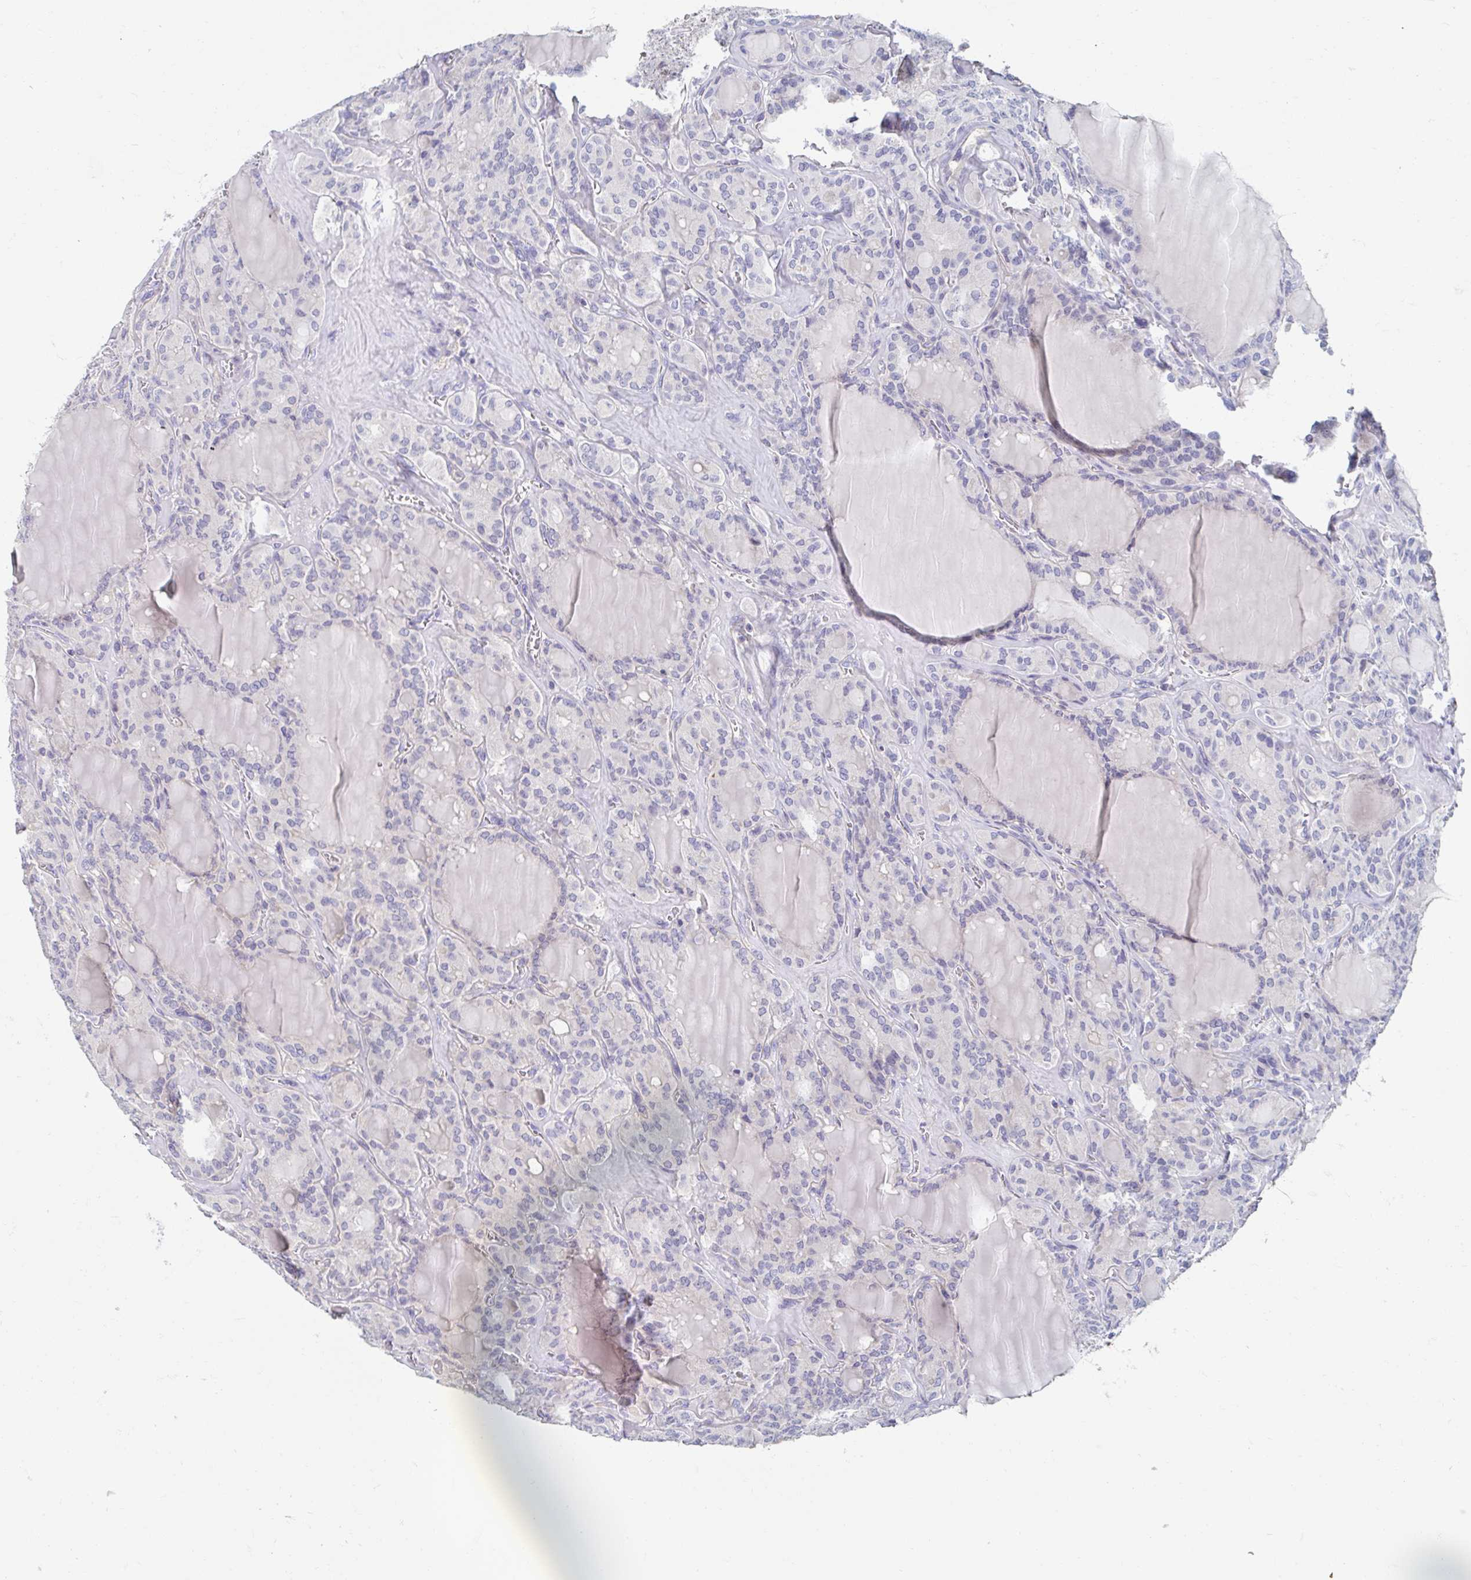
{"staining": {"intensity": "negative", "quantity": "none", "location": "none"}, "tissue": "thyroid cancer", "cell_type": "Tumor cells", "image_type": "cancer", "snomed": [{"axis": "morphology", "description": "Papillary adenocarcinoma, NOS"}, {"axis": "topography", "description": "Thyroid gland"}], "caption": "Tumor cells are negative for protein expression in human thyroid cancer. The staining was performed using DAB to visualize the protein expression in brown, while the nuclei were stained in blue with hematoxylin (Magnification: 20x).", "gene": "MYLK2", "patient": {"sex": "male", "age": 87}}